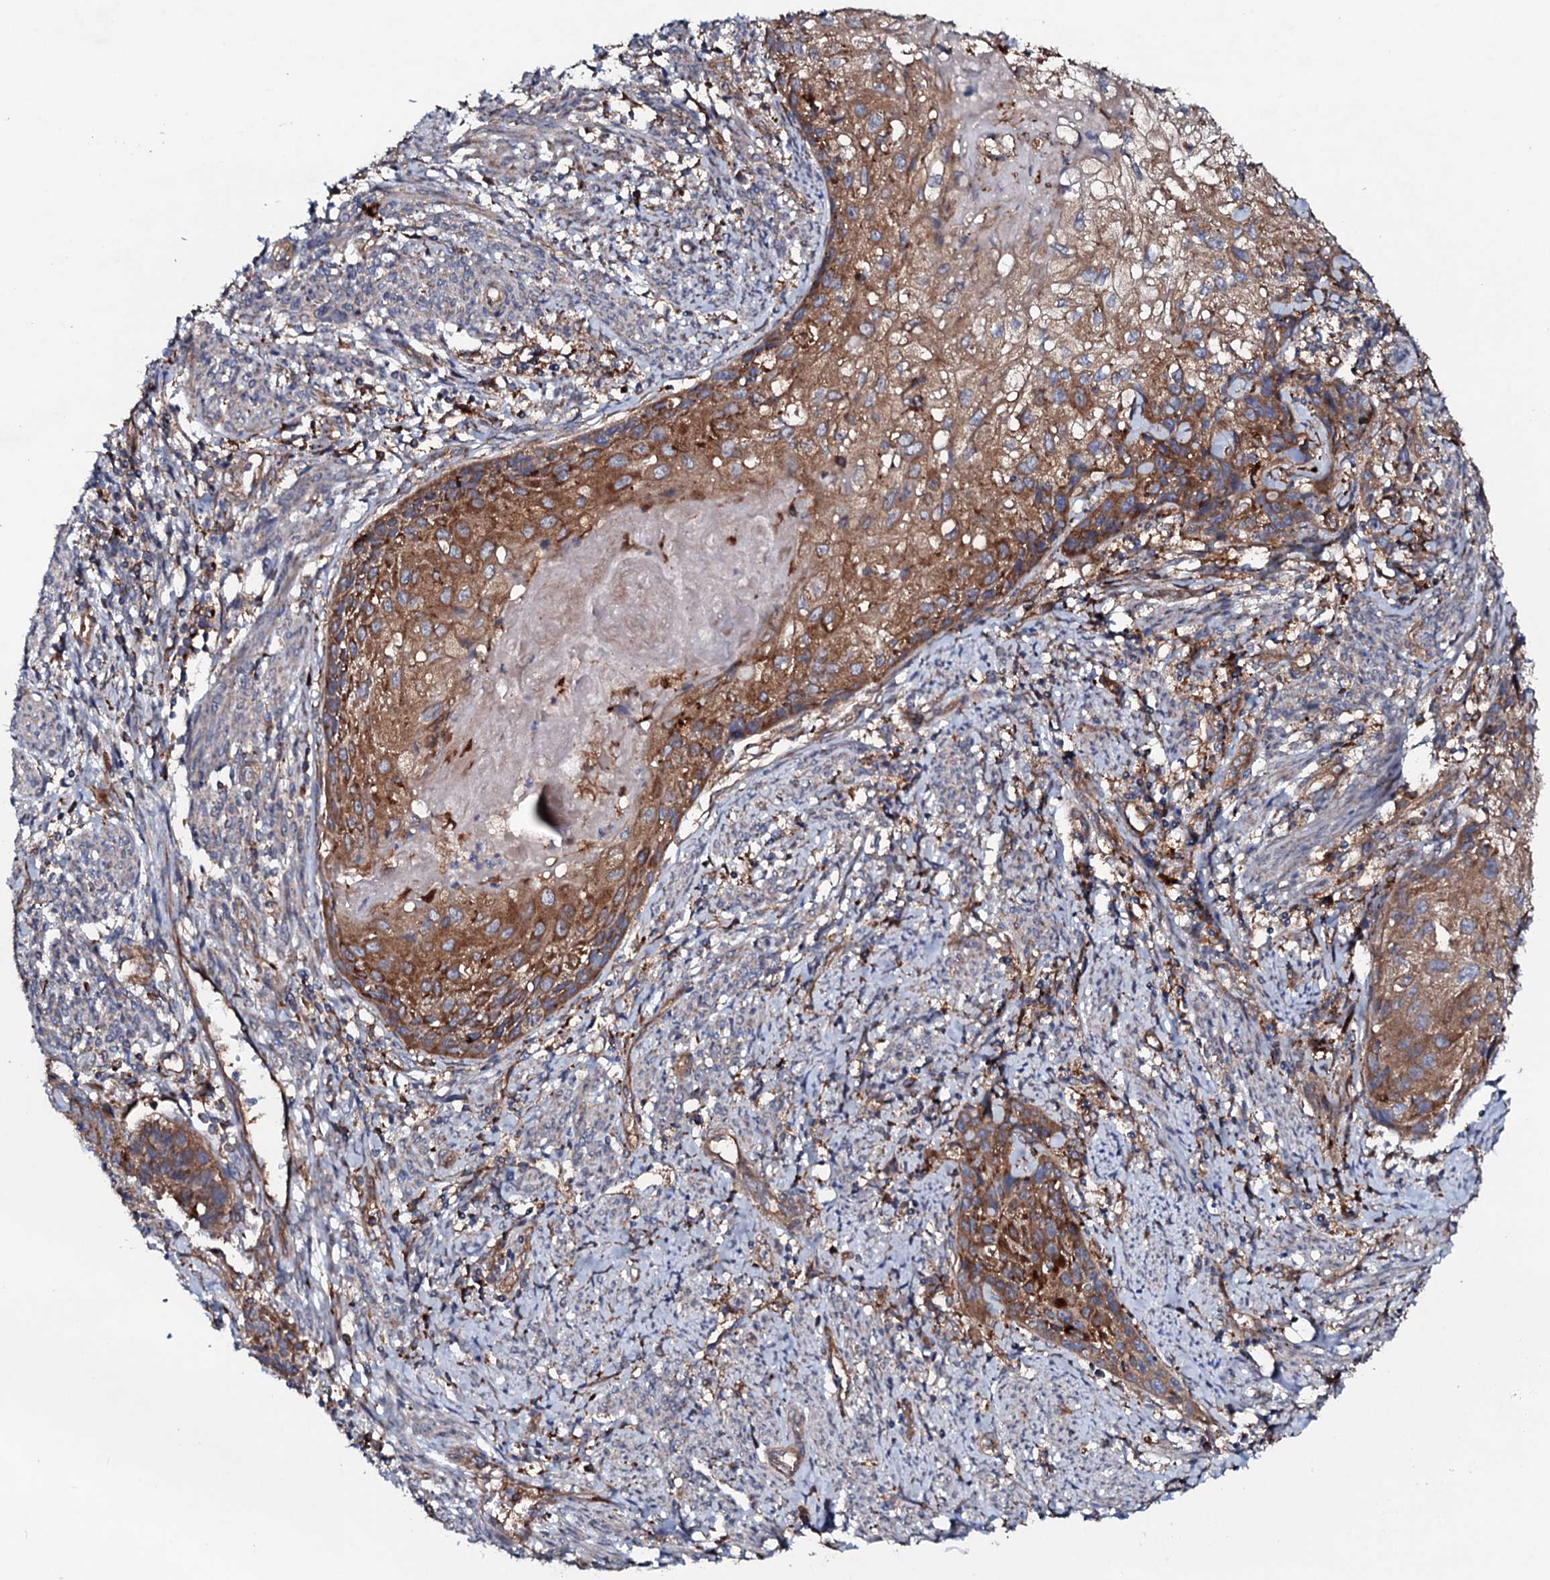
{"staining": {"intensity": "moderate", "quantity": "25%-75%", "location": "cytoplasmic/membranous"}, "tissue": "cervical cancer", "cell_type": "Tumor cells", "image_type": "cancer", "snomed": [{"axis": "morphology", "description": "Squamous cell carcinoma, NOS"}, {"axis": "topography", "description": "Cervix"}], "caption": "Immunohistochemistry (DAB (3,3'-diaminobenzidine)) staining of human squamous cell carcinoma (cervical) reveals moderate cytoplasmic/membranous protein expression in about 25%-75% of tumor cells.", "gene": "P2RX4", "patient": {"sex": "female", "age": 67}}